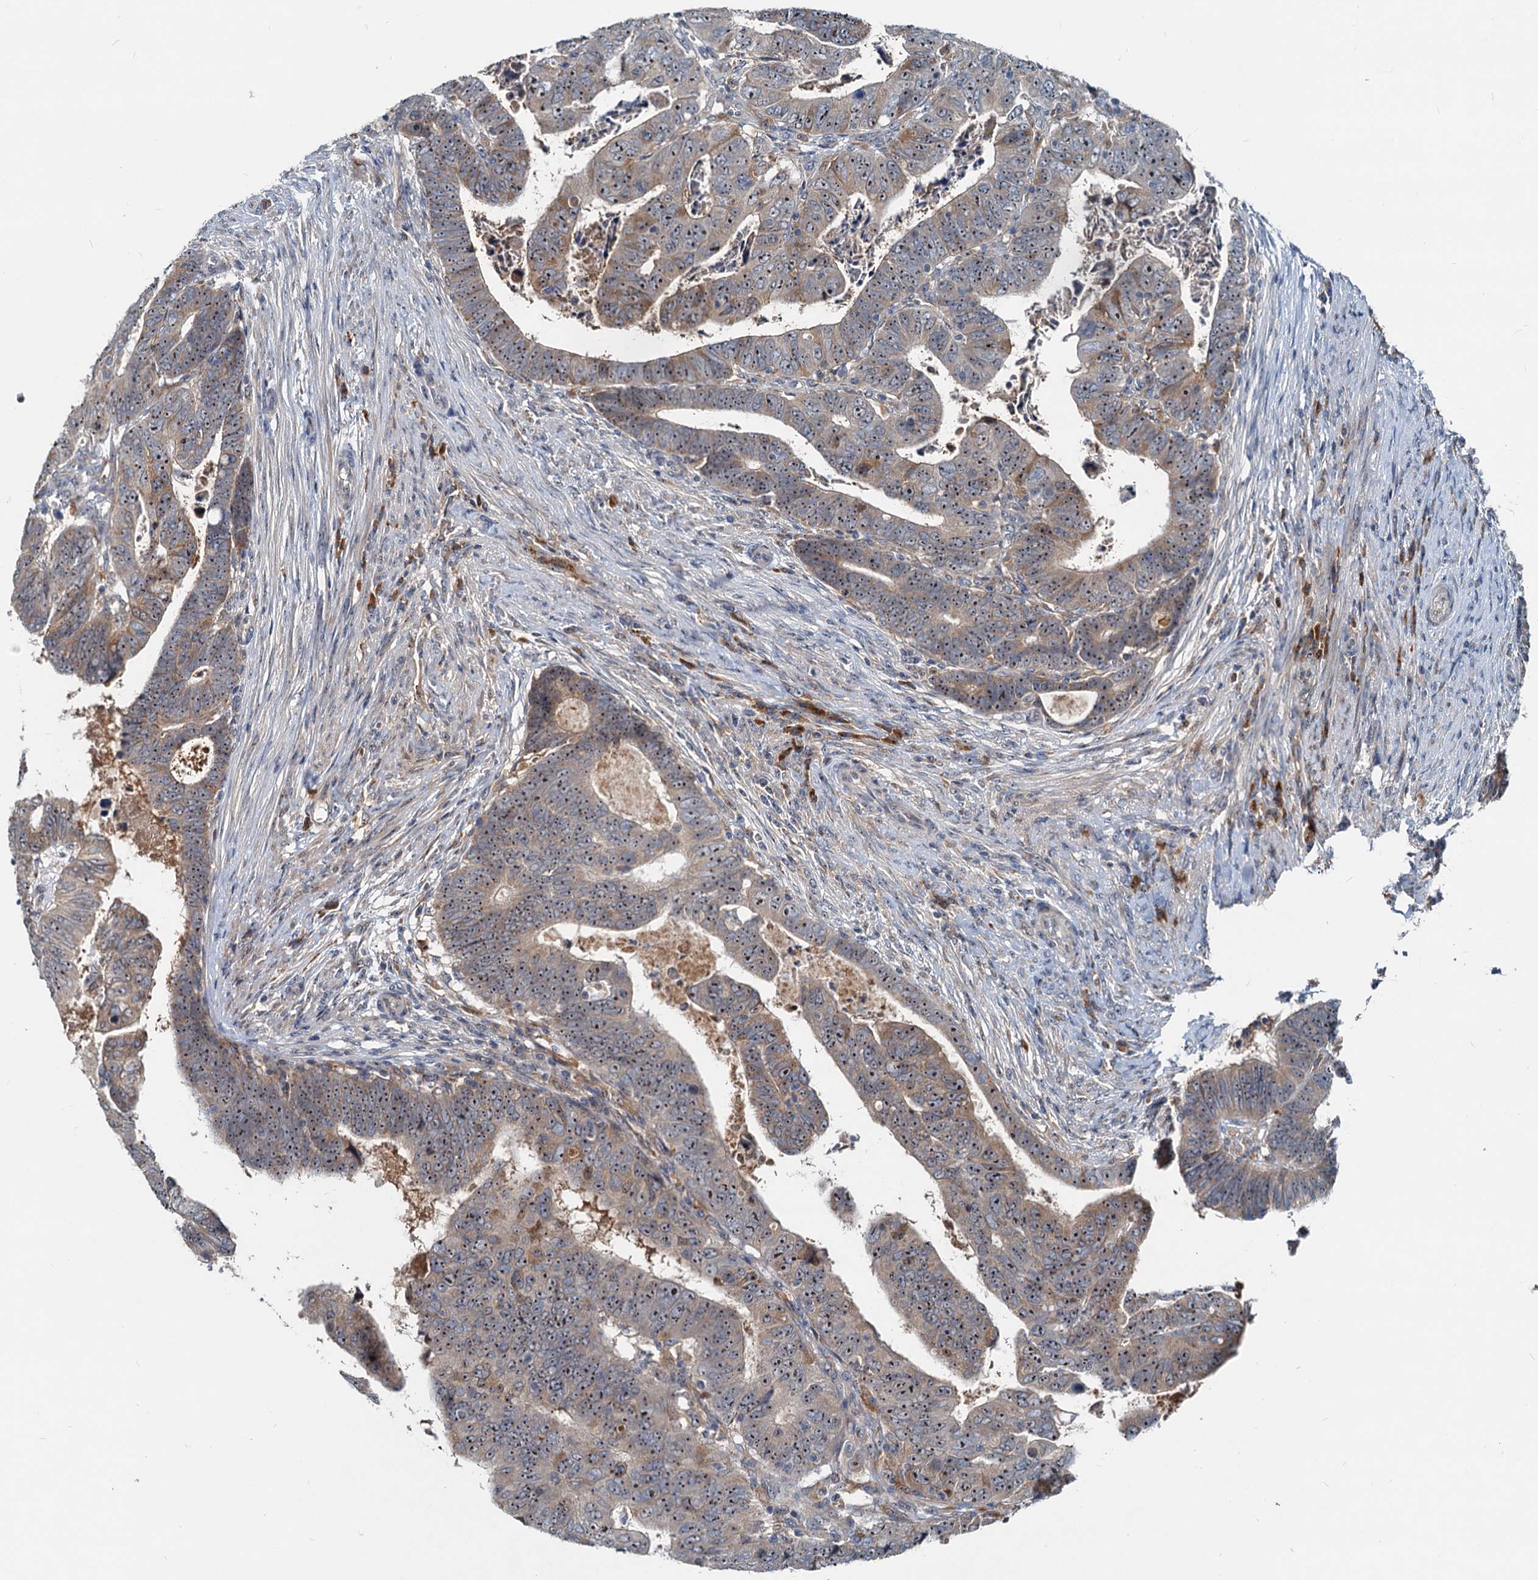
{"staining": {"intensity": "moderate", "quantity": ">75%", "location": "cytoplasmic/membranous,nuclear"}, "tissue": "colorectal cancer", "cell_type": "Tumor cells", "image_type": "cancer", "snomed": [{"axis": "morphology", "description": "Normal tissue, NOS"}, {"axis": "morphology", "description": "Adenocarcinoma, NOS"}, {"axis": "topography", "description": "Rectum"}], "caption": "Immunohistochemical staining of colorectal adenocarcinoma reveals medium levels of moderate cytoplasmic/membranous and nuclear protein expression in approximately >75% of tumor cells.", "gene": "RGS7BP", "patient": {"sex": "female", "age": 65}}